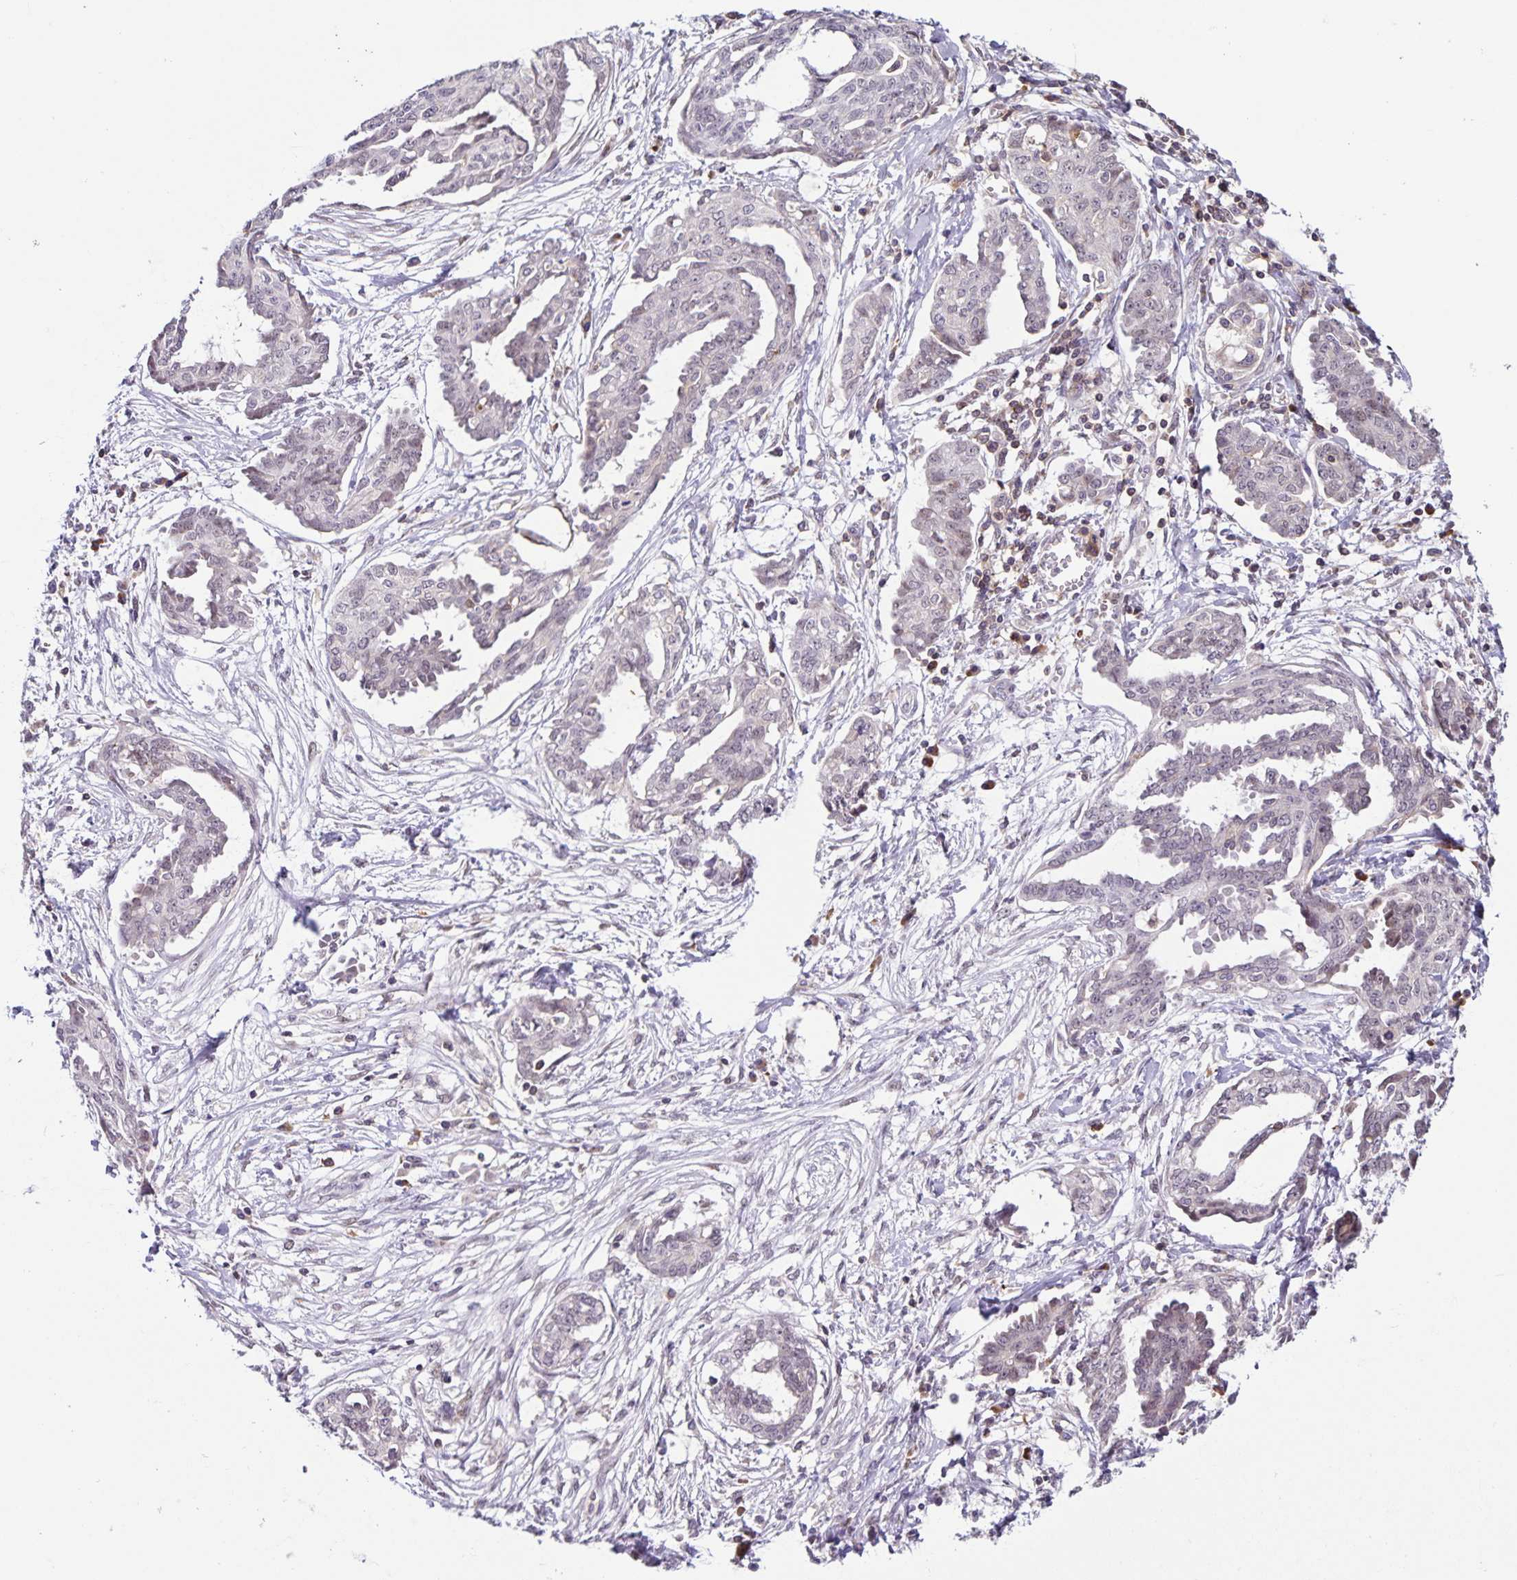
{"staining": {"intensity": "weak", "quantity": "<25%", "location": "nuclear"}, "tissue": "ovarian cancer", "cell_type": "Tumor cells", "image_type": "cancer", "snomed": [{"axis": "morphology", "description": "Cystadenocarcinoma, serous, NOS"}, {"axis": "topography", "description": "Ovary"}], "caption": "Immunohistochemistry (IHC) micrograph of human serous cystadenocarcinoma (ovarian) stained for a protein (brown), which displays no staining in tumor cells.", "gene": "STPG4", "patient": {"sex": "female", "age": 71}}